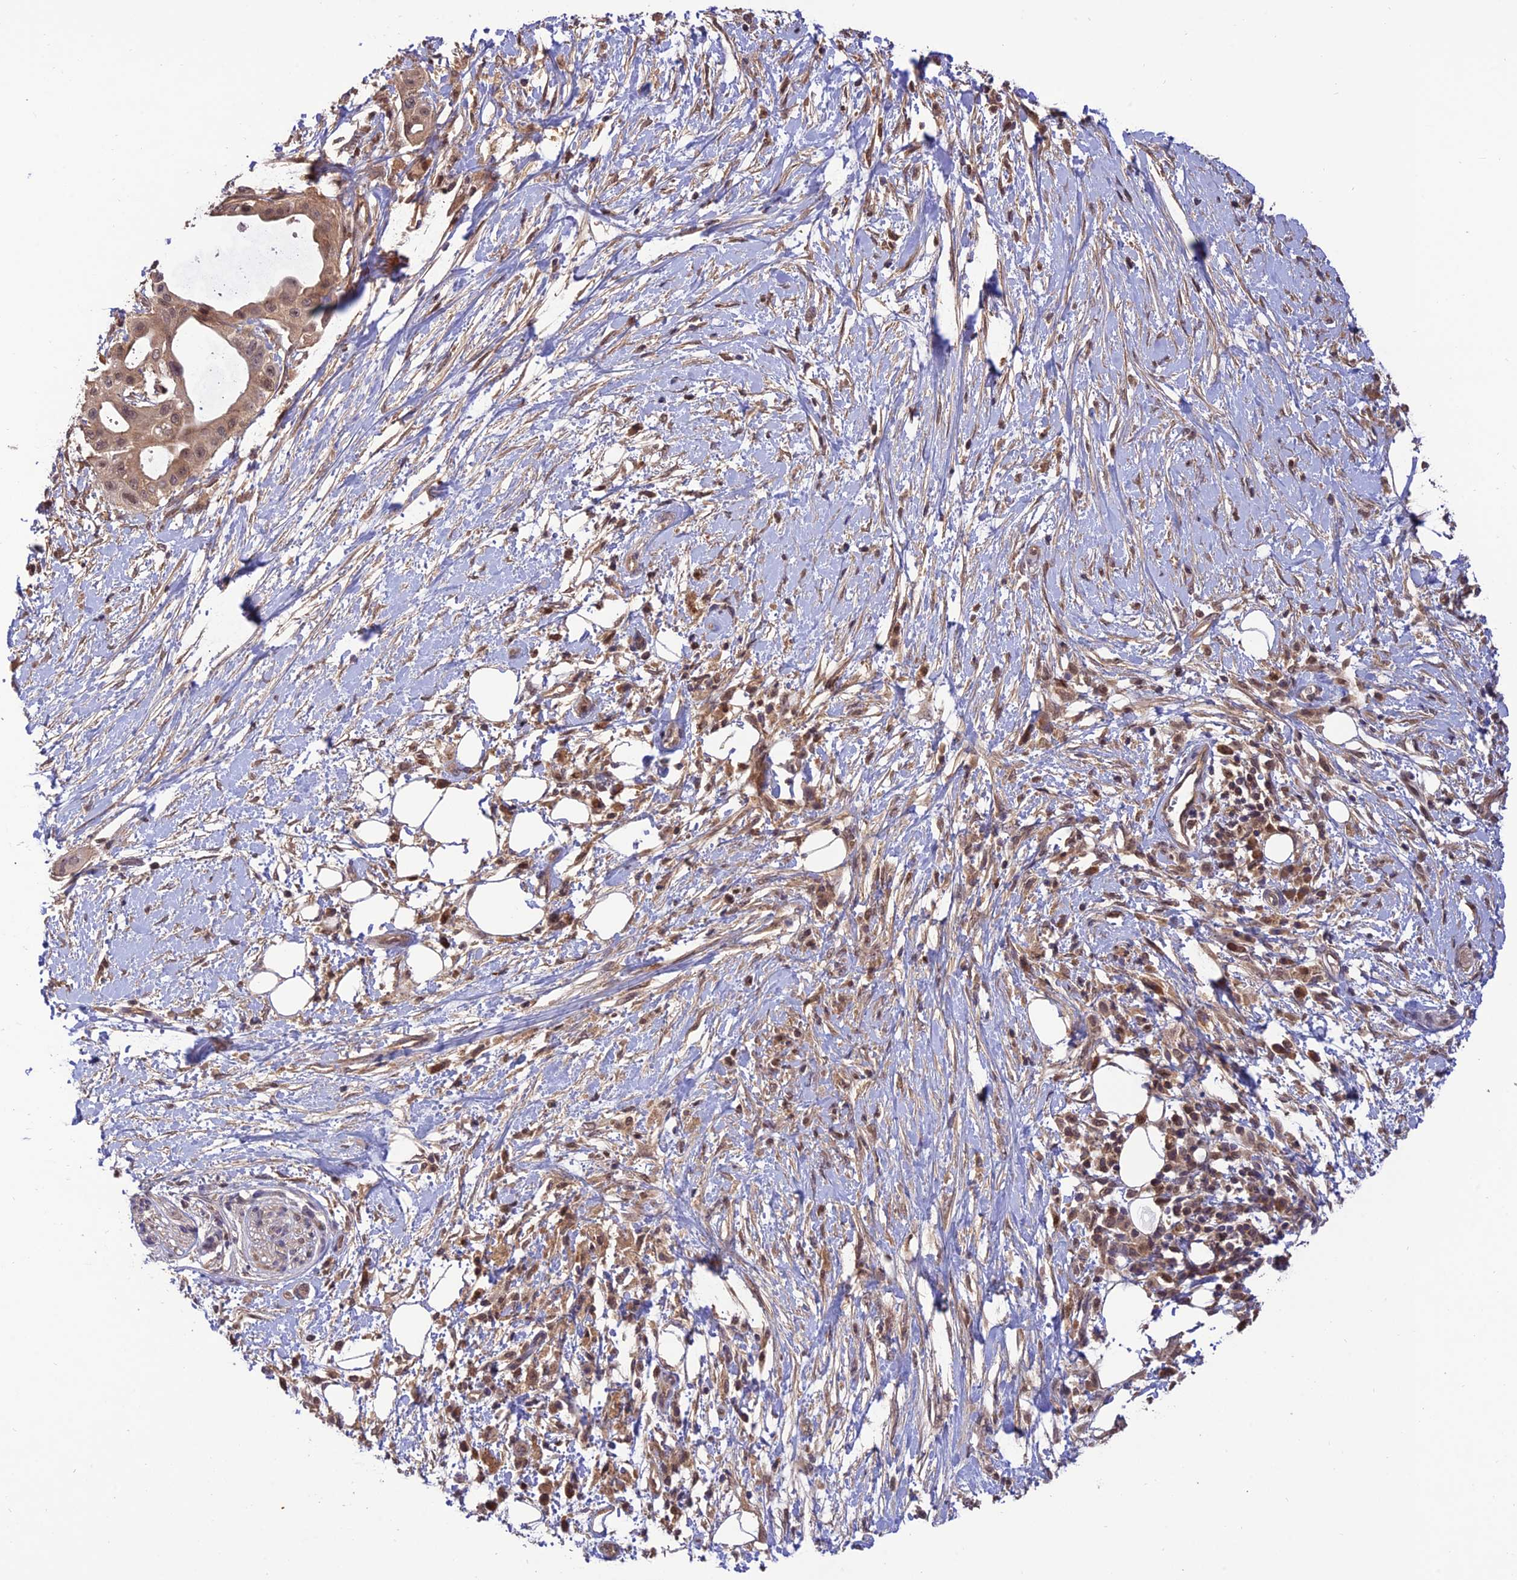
{"staining": {"intensity": "moderate", "quantity": ">75%", "location": "cytoplasmic/membranous,nuclear"}, "tissue": "pancreatic cancer", "cell_type": "Tumor cells", "image_type": "cancer", "snomed": [{"axis": "morphology", "description": "Adenocarcinoma, NOS"}, {"axis": "topography", "description": "Pancreas"}], "caption": "Immunohistochemistry of pancreatic adenocarcinoma demonstrates medium levels of moderate cytoplasmic/membranous and nuclear positivity in approximately >75% of tumor cells.", "gene": "REV1", "patient": {"sex": "male", "age": 68}}